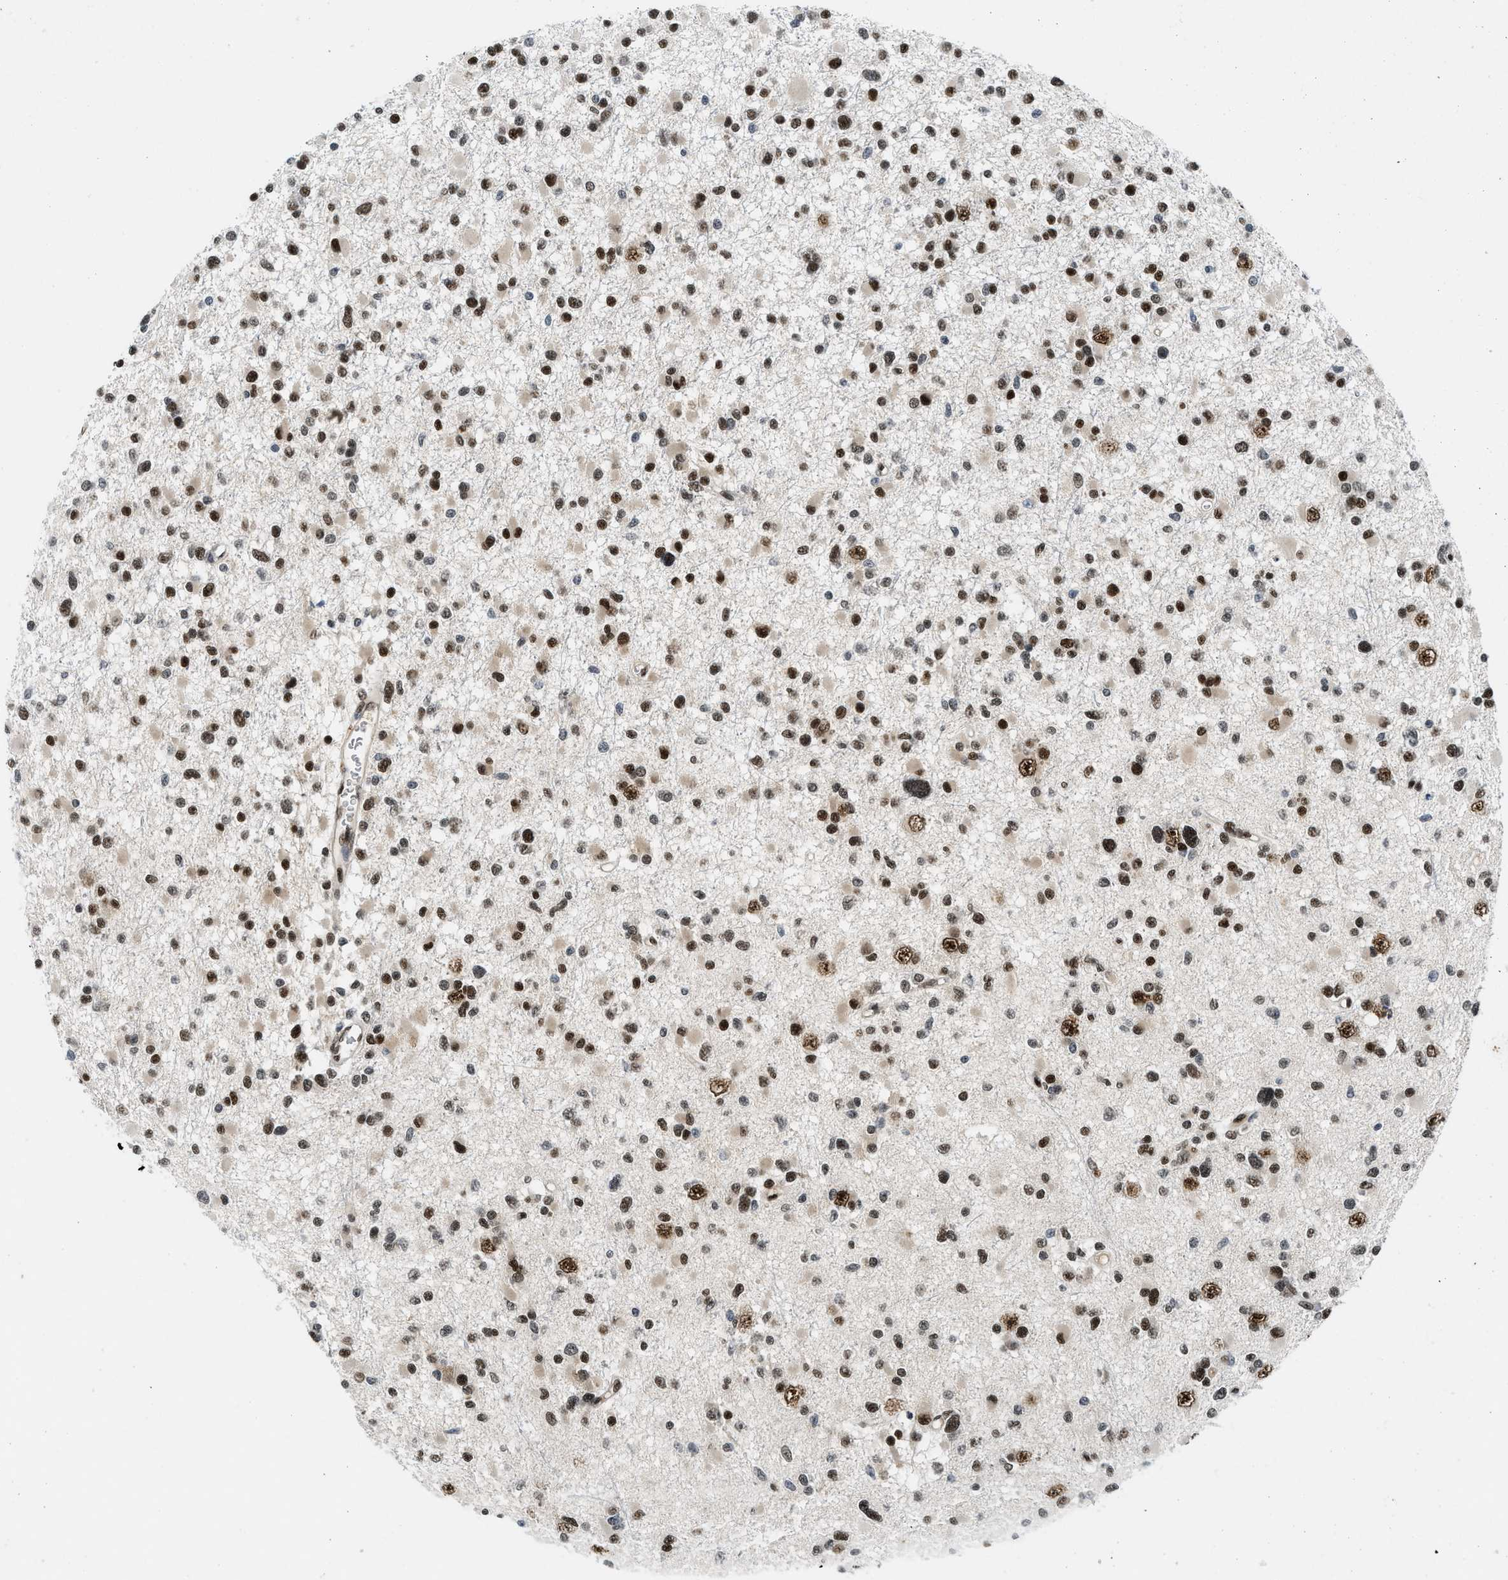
{"staining": {"intensity": "strong", "quantity": ">75%", "location": "nuclear"}, "tissue": "glioma", "cell_type": "Tumor cells", "image_type": "cancer", "snomed": [{"axis": "morphology", "description": "Glioma, malignant, Low grade"}, {"axis": "topography", "description": "Brain"}], "caption": "Protein staining of low-grade glioma (malignant) tissue exhibits strong nuclear staining in approximately >75% of tumor cells.", "gene": "NCOA1", "patient": {"sex": "female", "age": 22}}